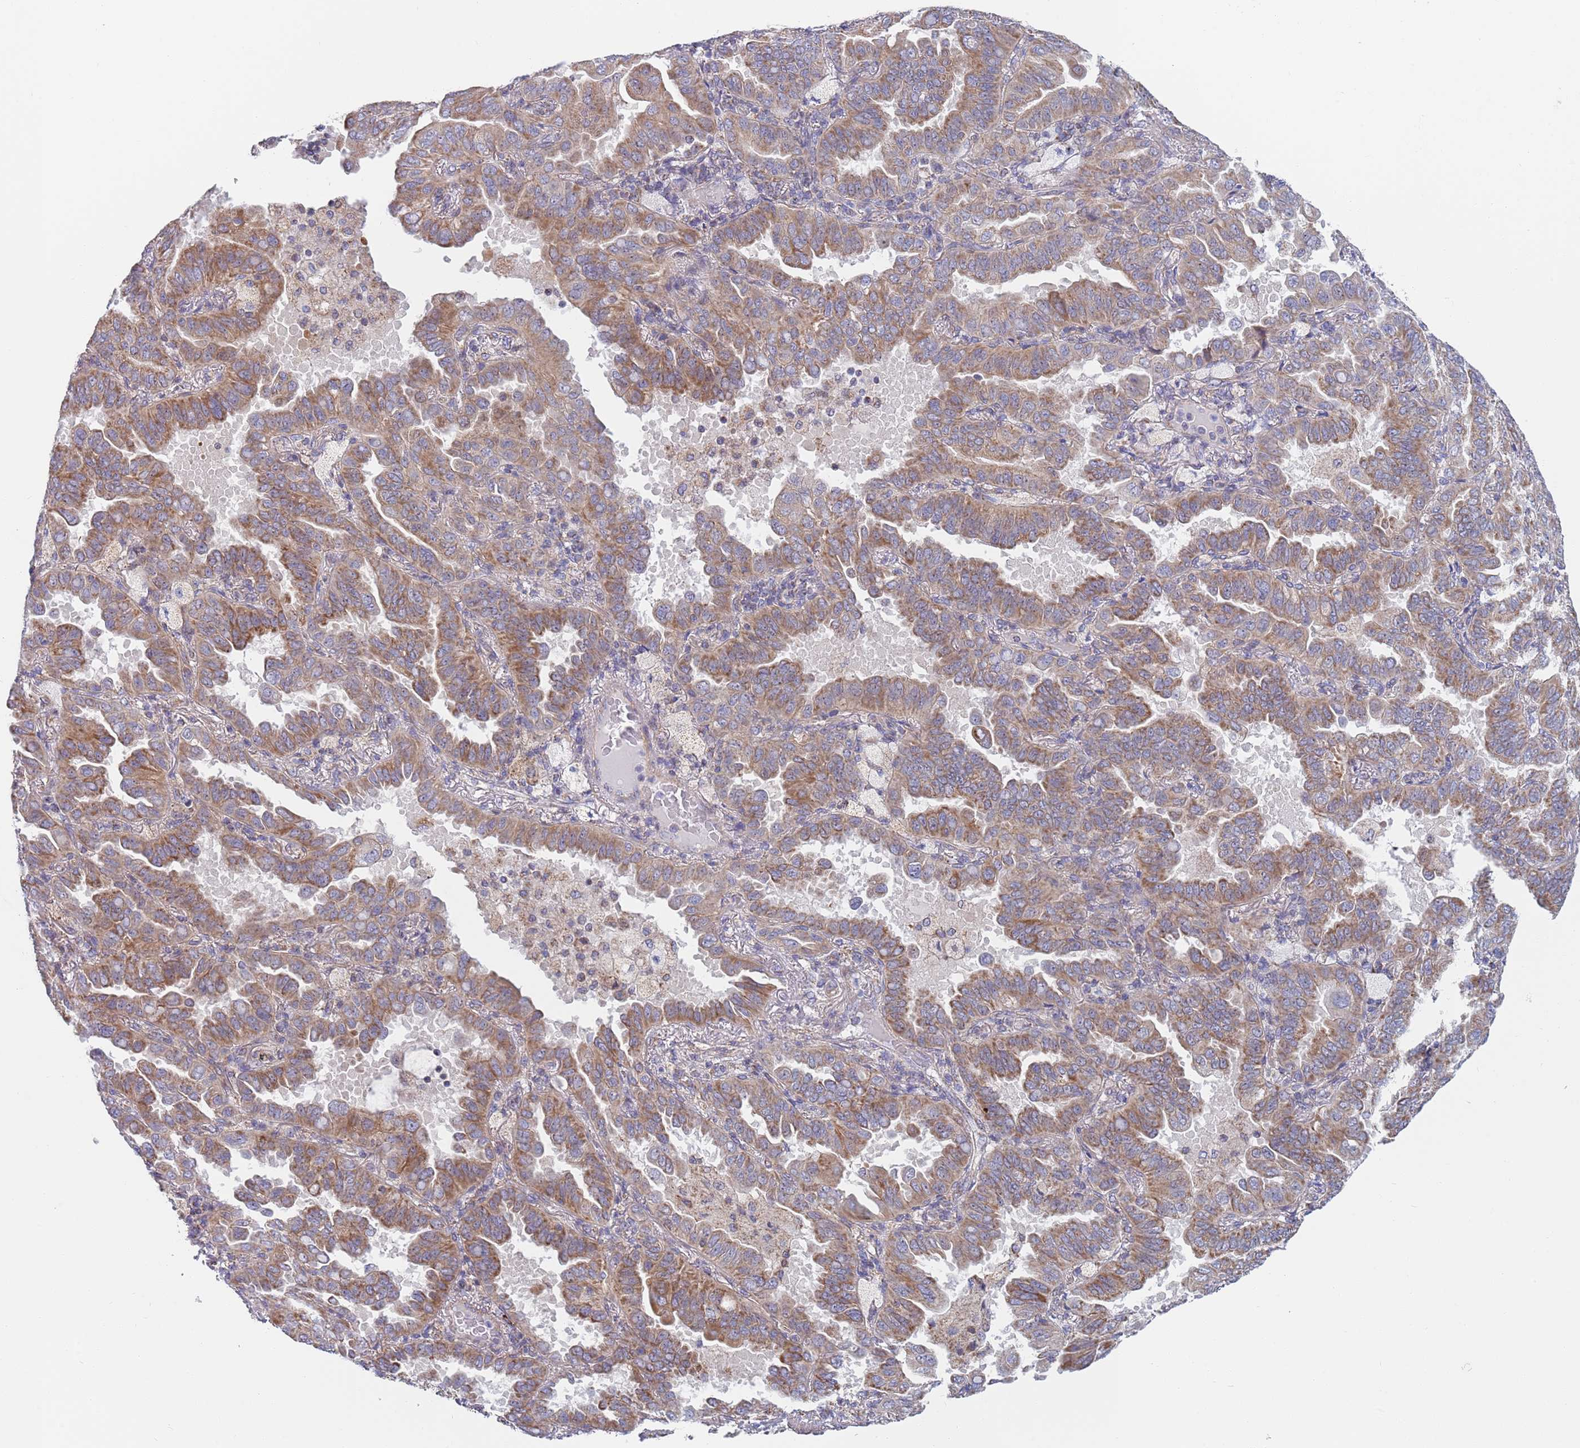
{"staining": {"intensity": "moderate", "quantity": ">75%", "location": "cytoplasmic/membranous"}, "tissue": "lung cancer", "cell_type": "Tumor cells", "image_type": "cancer", "snomed": [{"axis": "morphology", "description": "Adenocarcinoma, NOS"}, {"axis": "topography", "description": "Lung"}], "caption": "Tumor cells exhibit moderate cytoplasmic/membranous positivity in approximately >75% of cells in lung cancer. Using DAB (brown) and hematoxylin (blue) stains, captured at high magnification using brightfield microscopy.", "gene": "PWWP3A", "patient": {"sex": "male", "age": 64}}